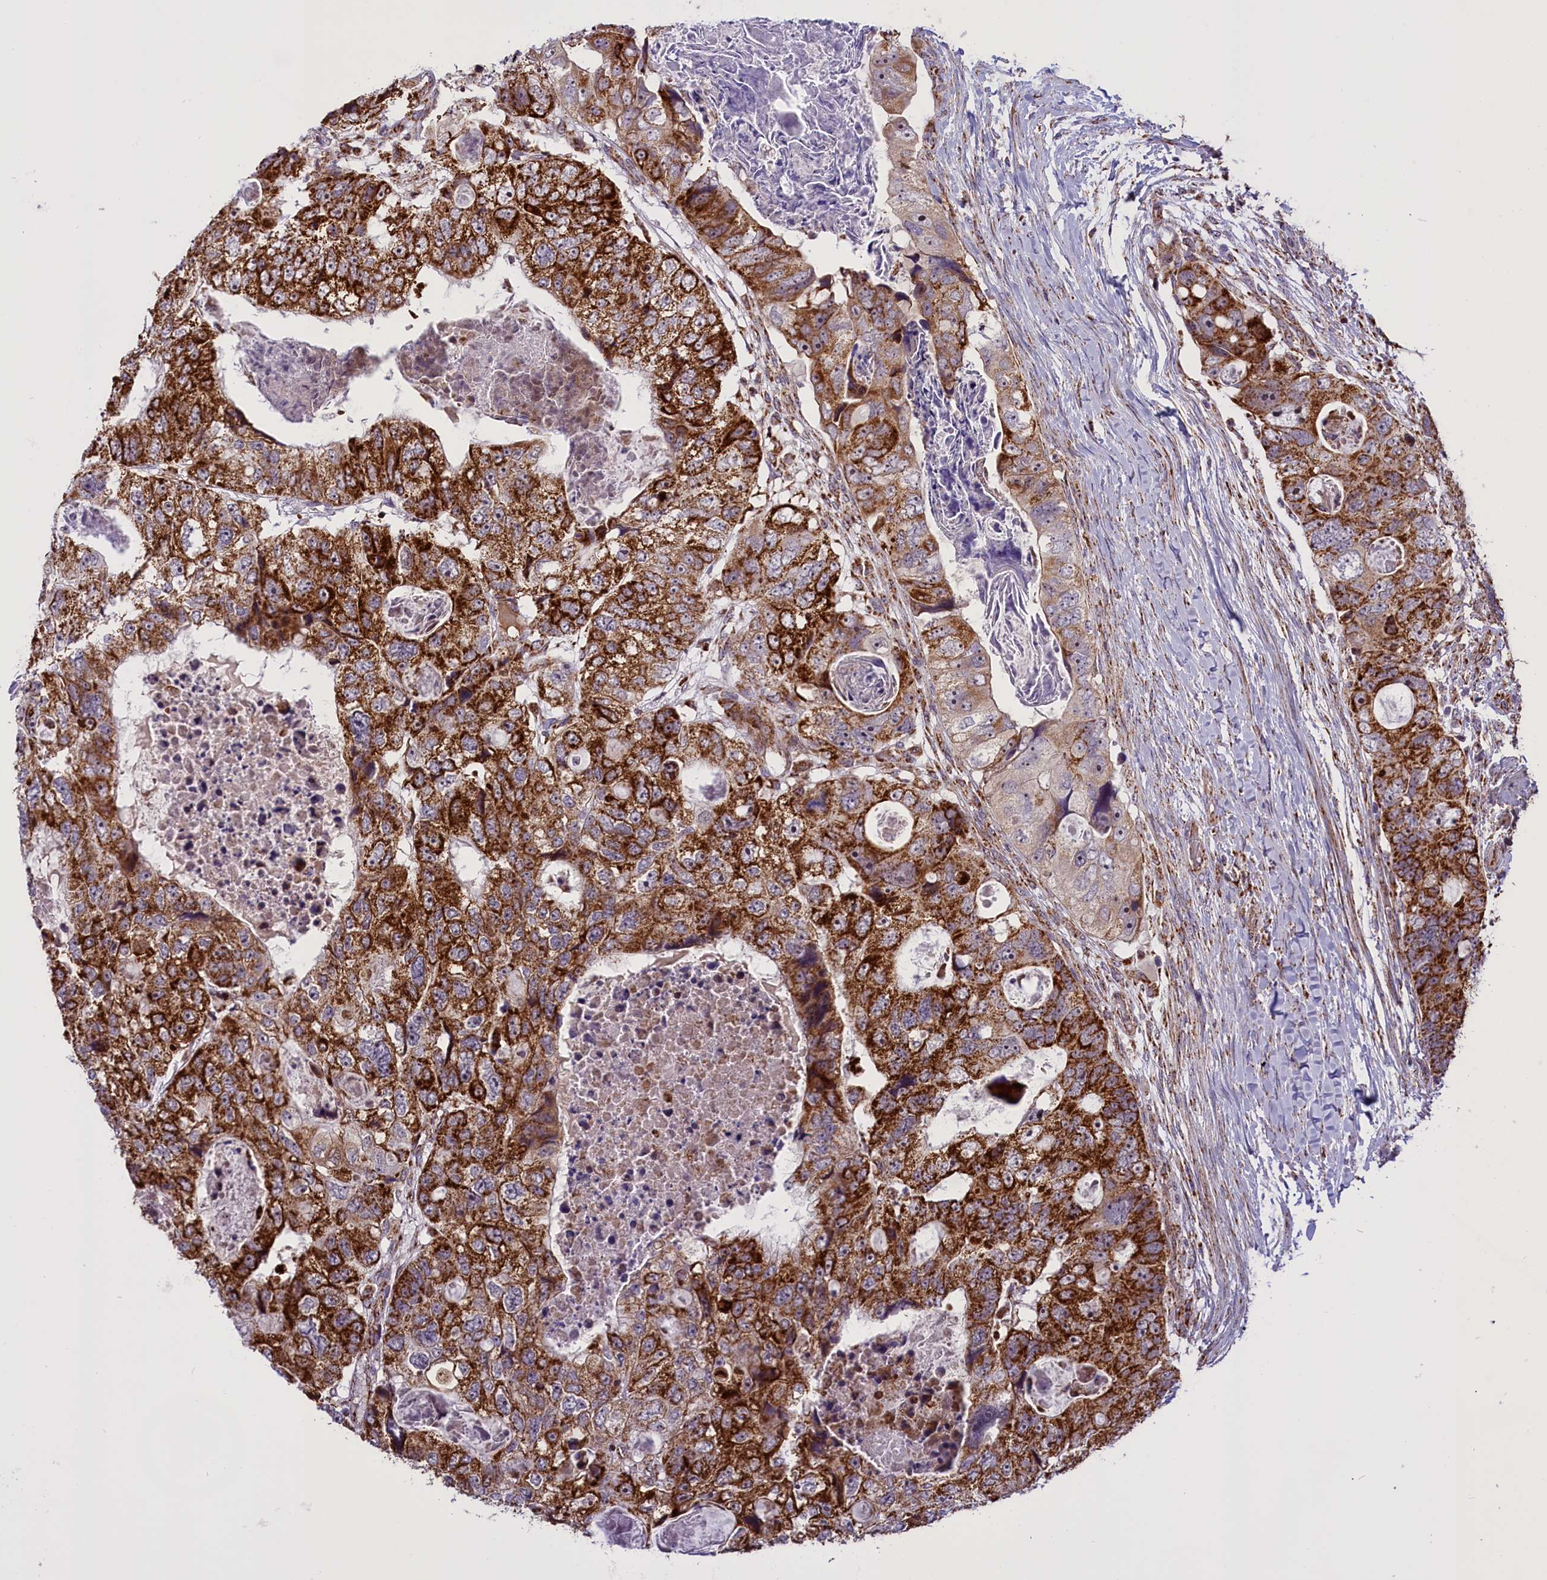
{"staining": {"intensity": "strong", "quantity": ">75%", "location": "cytoplasmic/membranous"}, "tissue": "colorectal cancer", "cell_type": "Tumor cells", "image_type": "cancer", "snomed": [{"axis": "morphology", "description": "Adenocarcinoma, NOS"}, {"axis": "topography", "description": "Rectum"}], "caption": "Immunohistochemistry (IHC) of human colorectal adenocarcinoma reveals high levels of strong cytoplasmic/membranous positivity in approximately >75% of tumor cells. (DAB = brown stain, brightfield microscopy at high magnification).", "gene": "NDUFS5", "patient": {"sex": "male", "age": 59}}